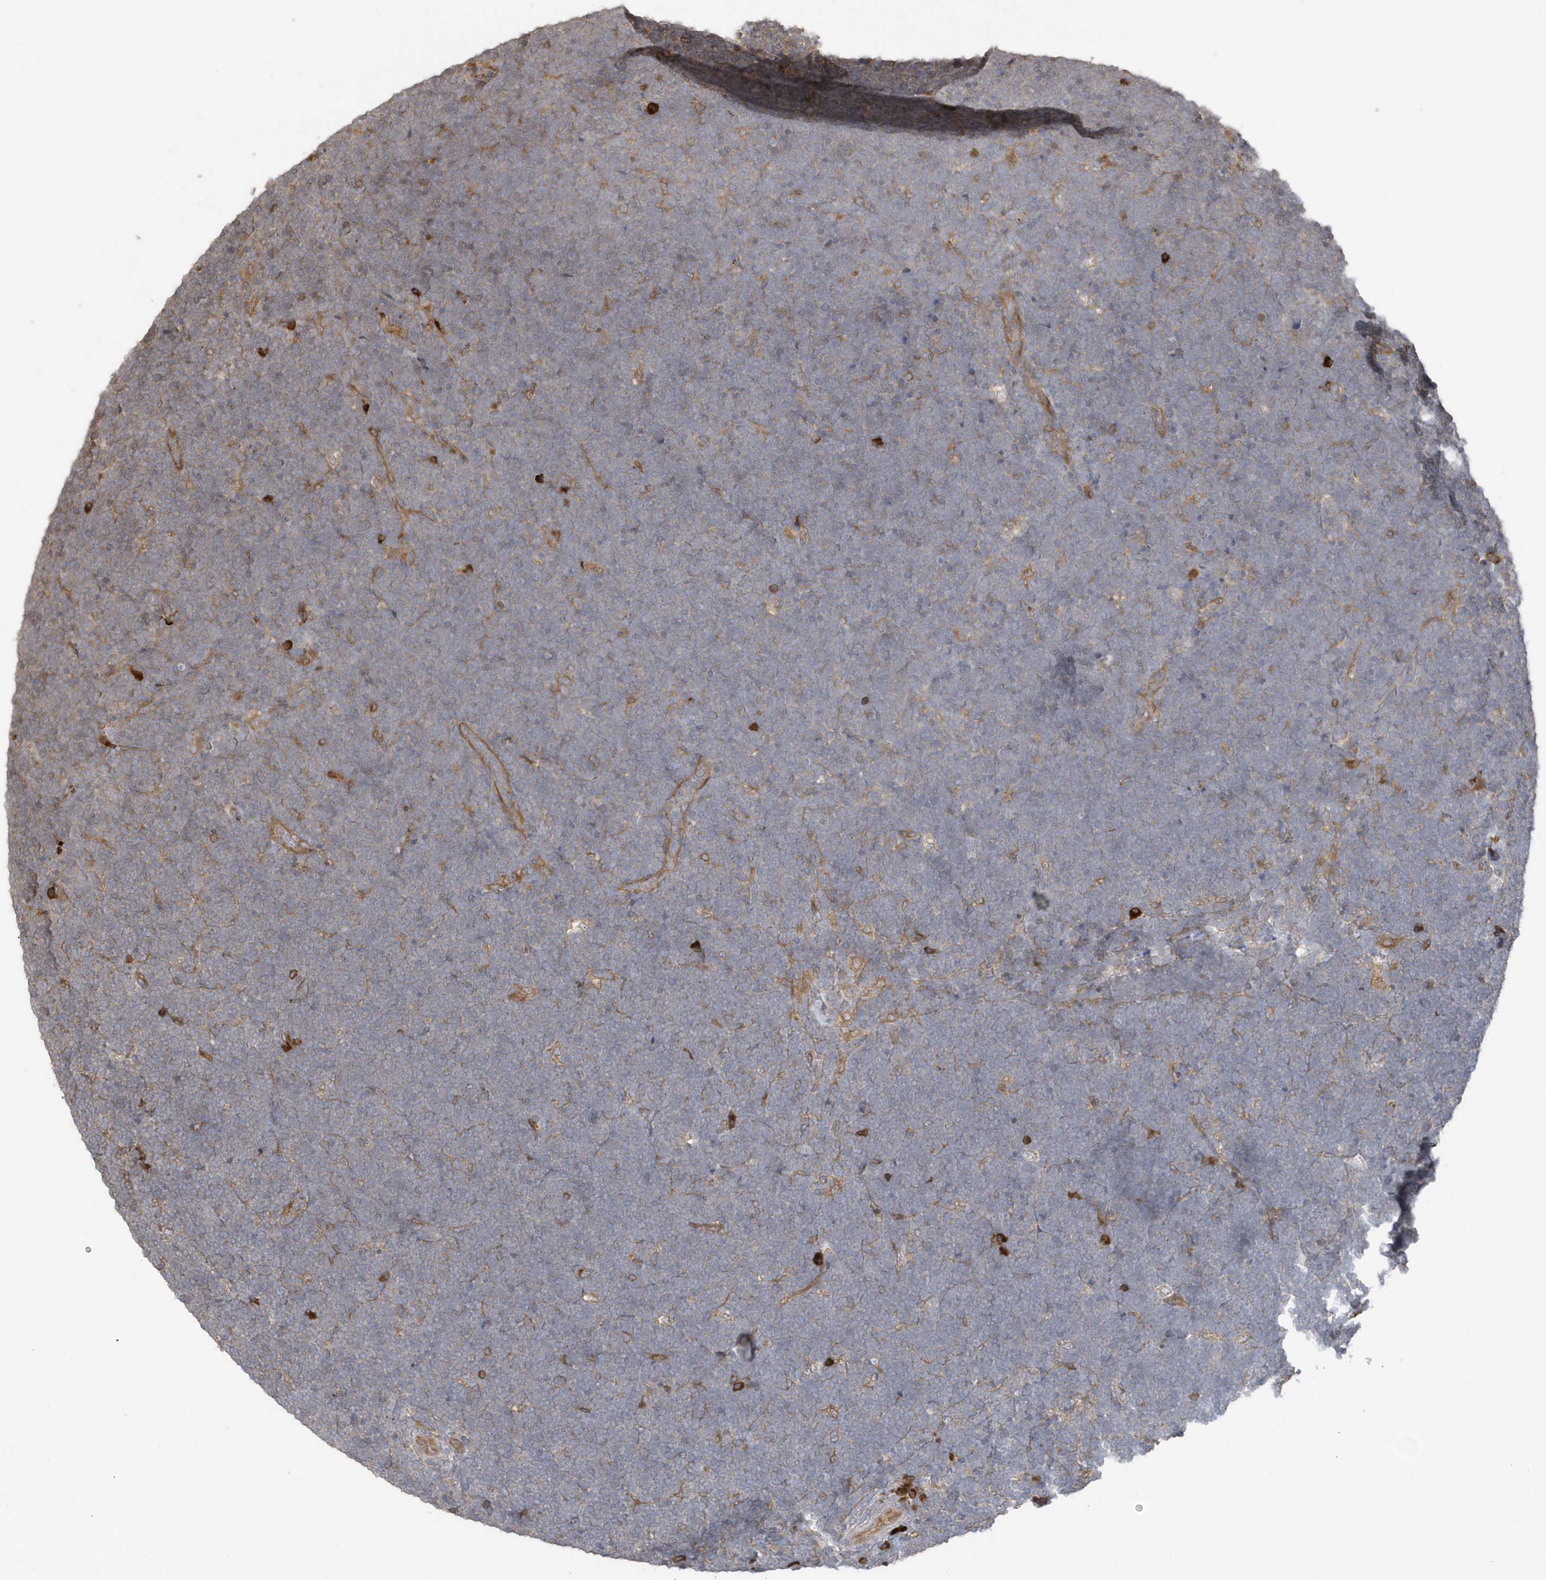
{"staining": {"intensity": "negative", "quantity": "none", "location": "none"}, "tissue": "lymphoma", "cell_type": "Tumor cells", "image_type": "cancer", "snomed": [{"axis": "morphology", "description": "Malignant lymphoma, non-Hodgkin's type, High grade"}, {"axis": "topography", "description": "Lymph node"}], "caption": "The histopathology image displays no significant expression in tumor cells of lymphoma.", "gene": "HERPUD1", "patient": {"sex": "male", "age": 13}}